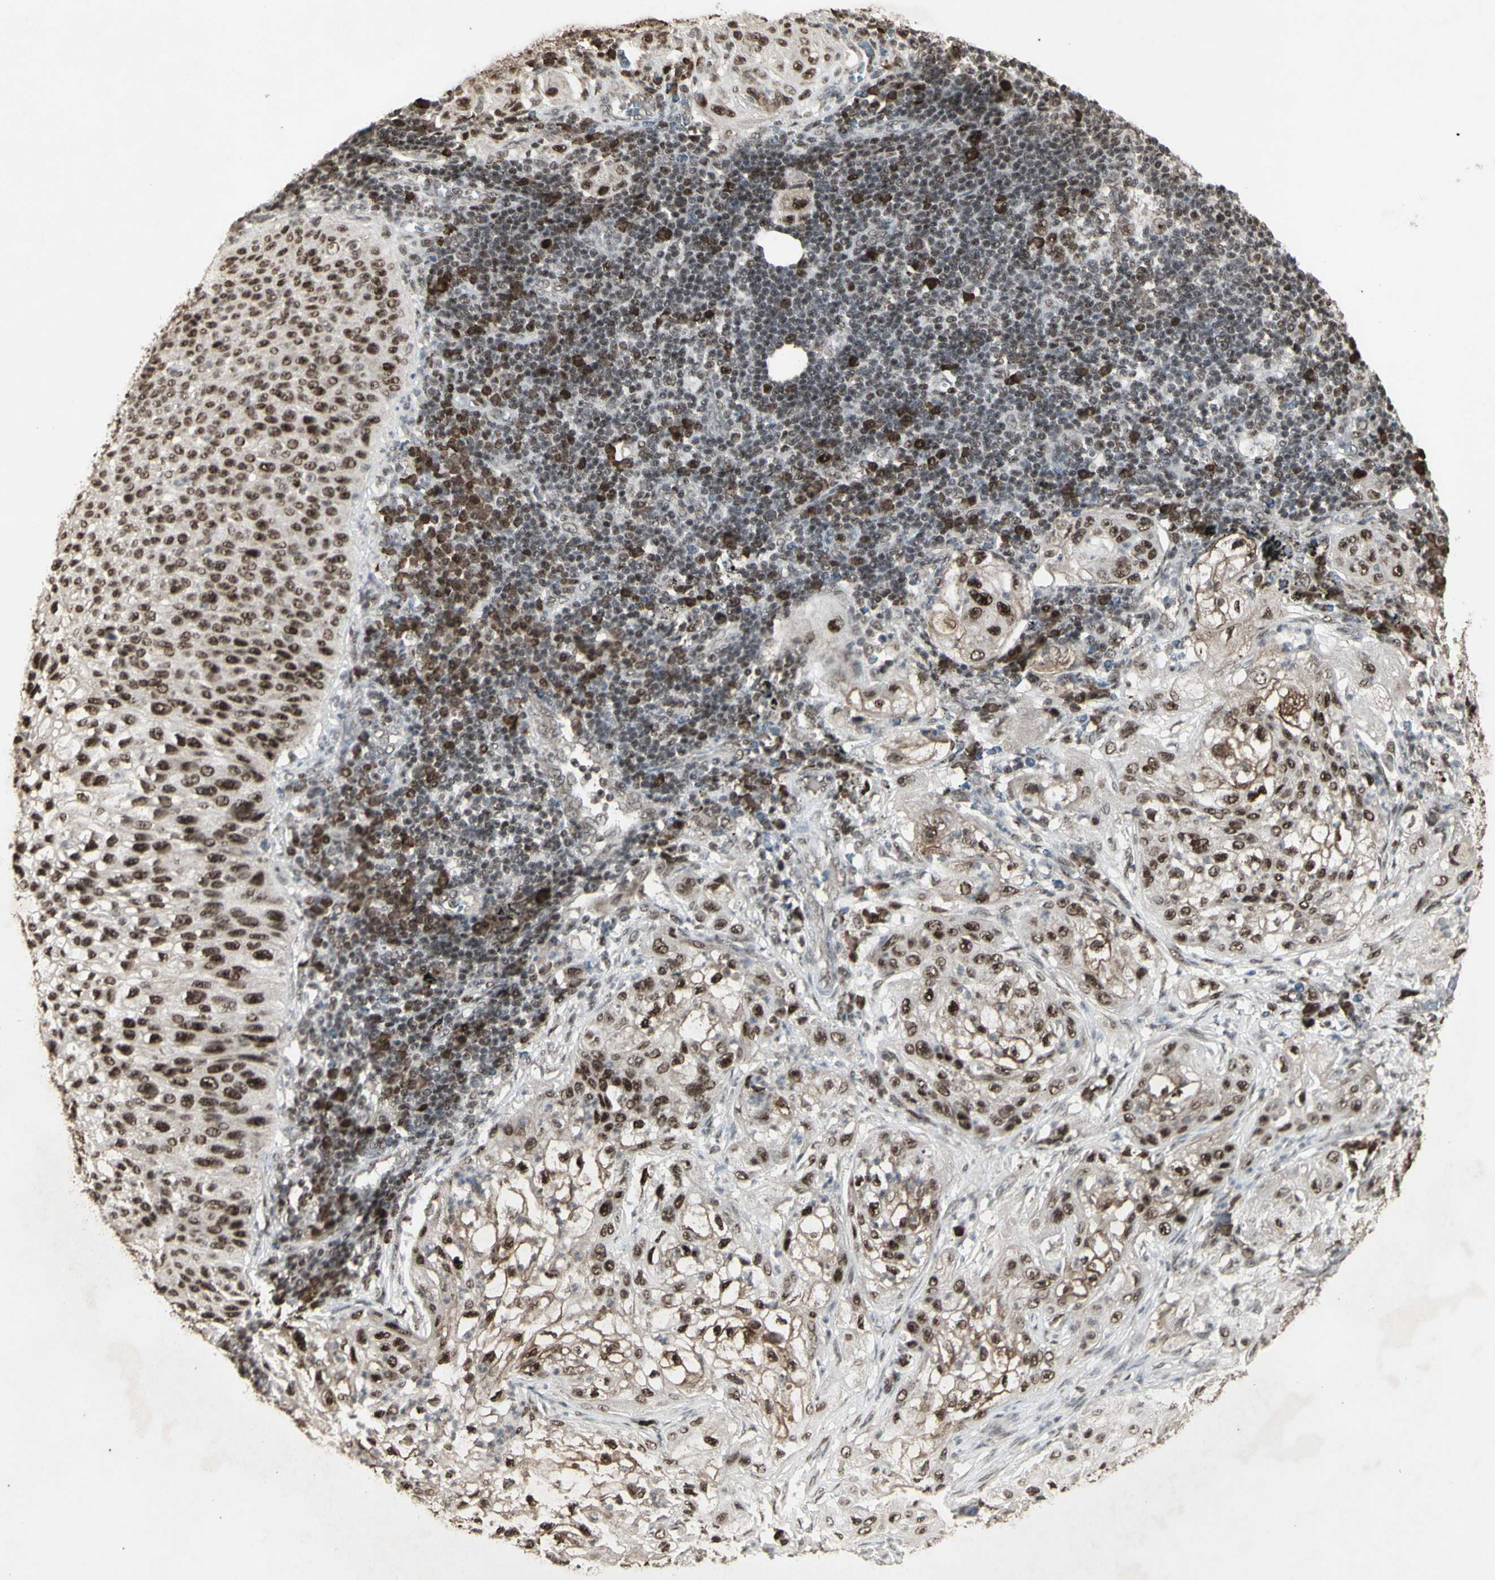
{"staining": {"intensity": "strong", "quantity": ">75%", "location": "nuclear"}, "tissue": "lung cancer", "cell_type": "Tumor cells", "image_type": "cancer", "snomed": [{"axis": "morphology", "description": "Inflammation, NOS"}, {"axis": "morphology", "description": "Squamous cell carcinoma, NOS"}, {"axis": "topography", "description": "Lymph node"}, {"axis": "topography", "description": "Soft tissue"}, {"axis": "topography", "description": "Lung"}], "caption": "Immunohistochemical staining of squamous cell carcinoma (lung) displays strong nuclear protein staining in about >75% of tumor cells. The staining was performed using DAB, with brown indicating positive protein expression. Nuclei are stained blue with hematoxylin.", "gene": "CCNT1", "patient": {"sex": "male", "age": 66}}